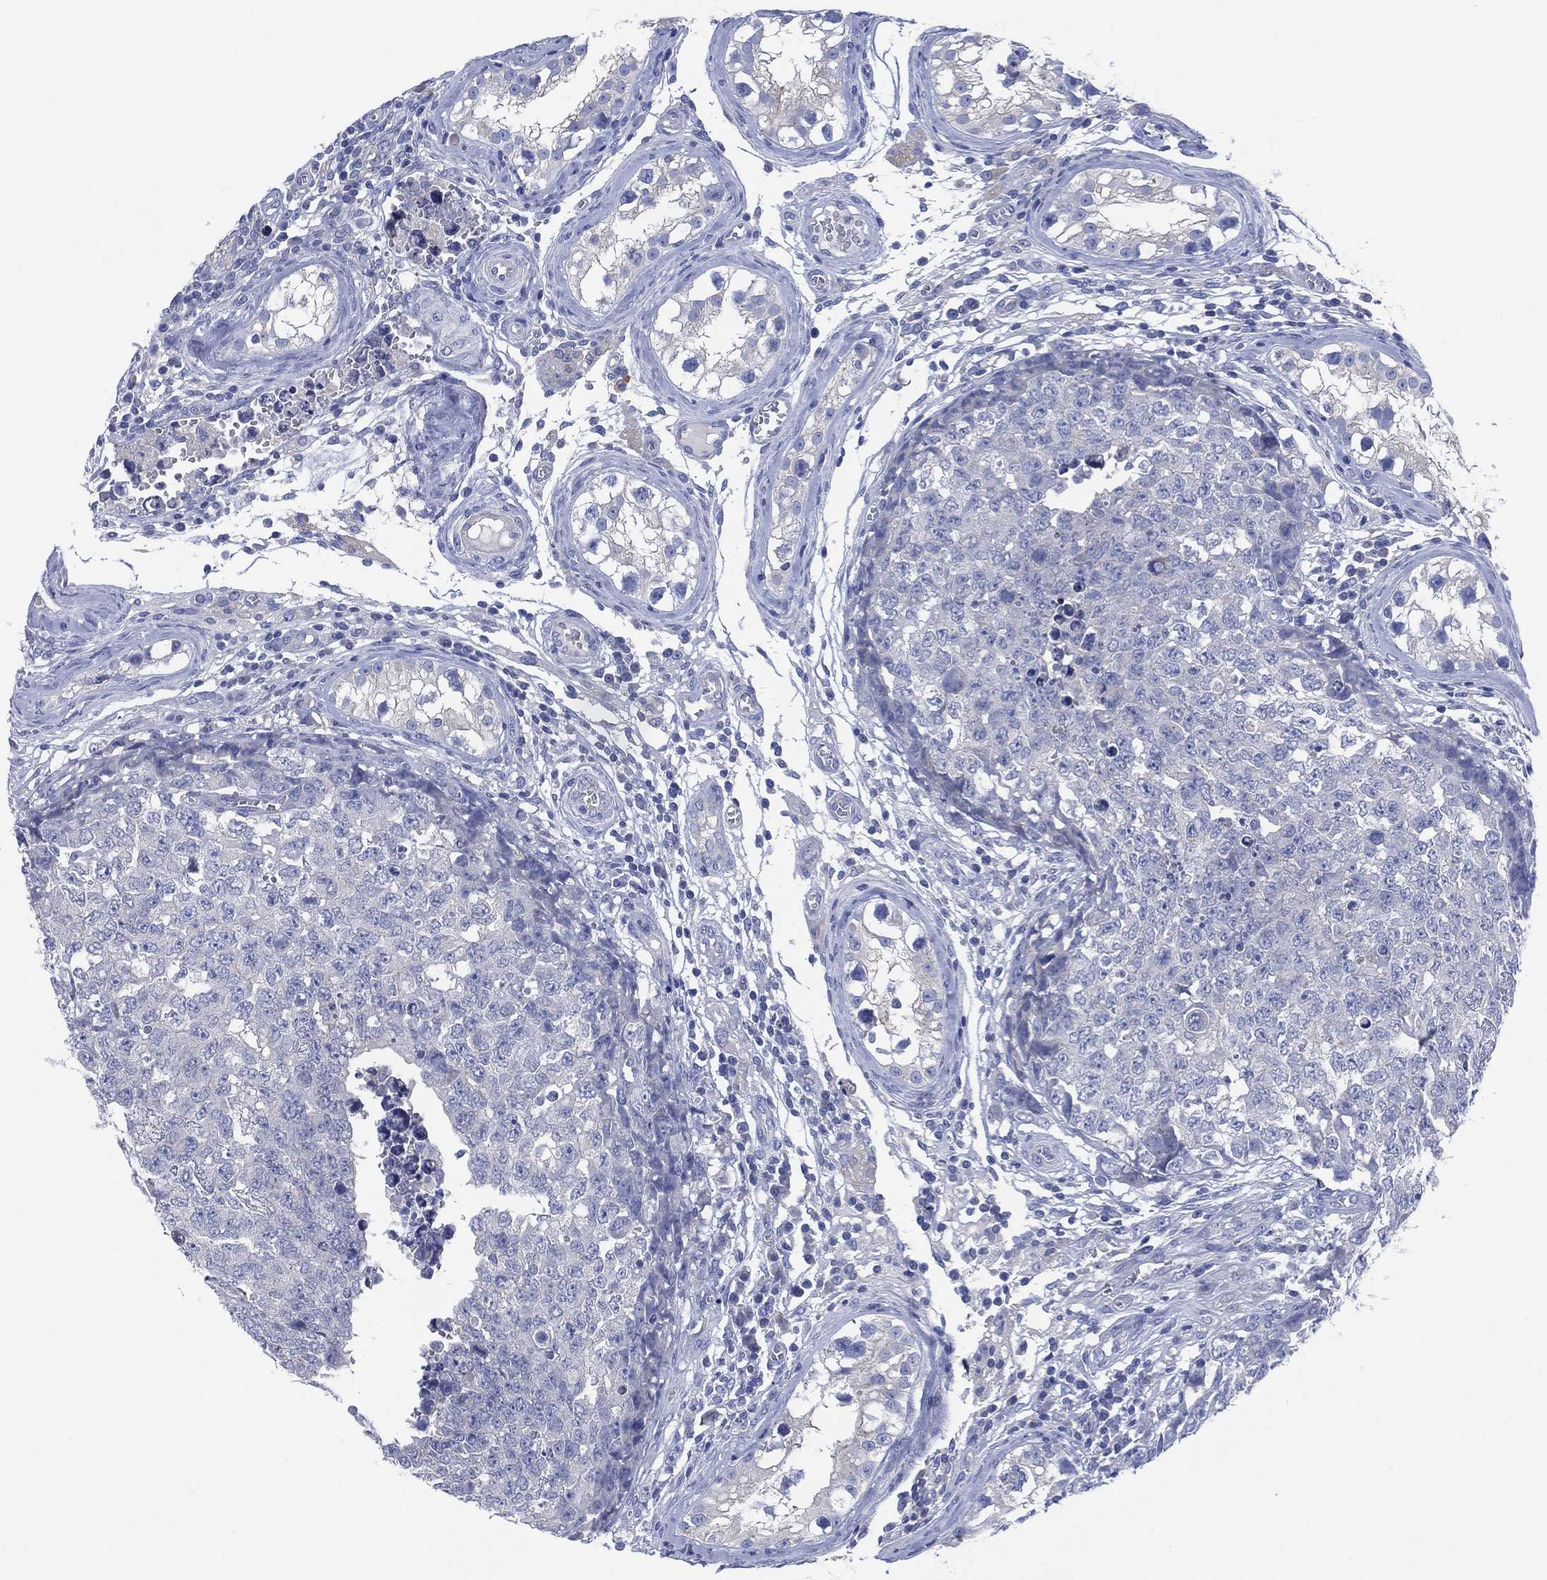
{"staining": {"intensity": "negative", "quantity": "none", "location": "none"}, "tissue": "testis cancer", "cell_type": "Tumor cells", "image_type": "cancer", "snomed": [{"axis": "morphology", "description": "Carcinoma, Embryonal, NOS"}, {"axis": "topography", "description": "Testis"}], "caption": "Human testis cancer (embryonal carcinoma) stained for a protein using immunohistochemistry (IHC) demonstrates no expression in tumor cells.", "gene": "CHRNA3", "patient": {"sex": "male", "age": 23}}